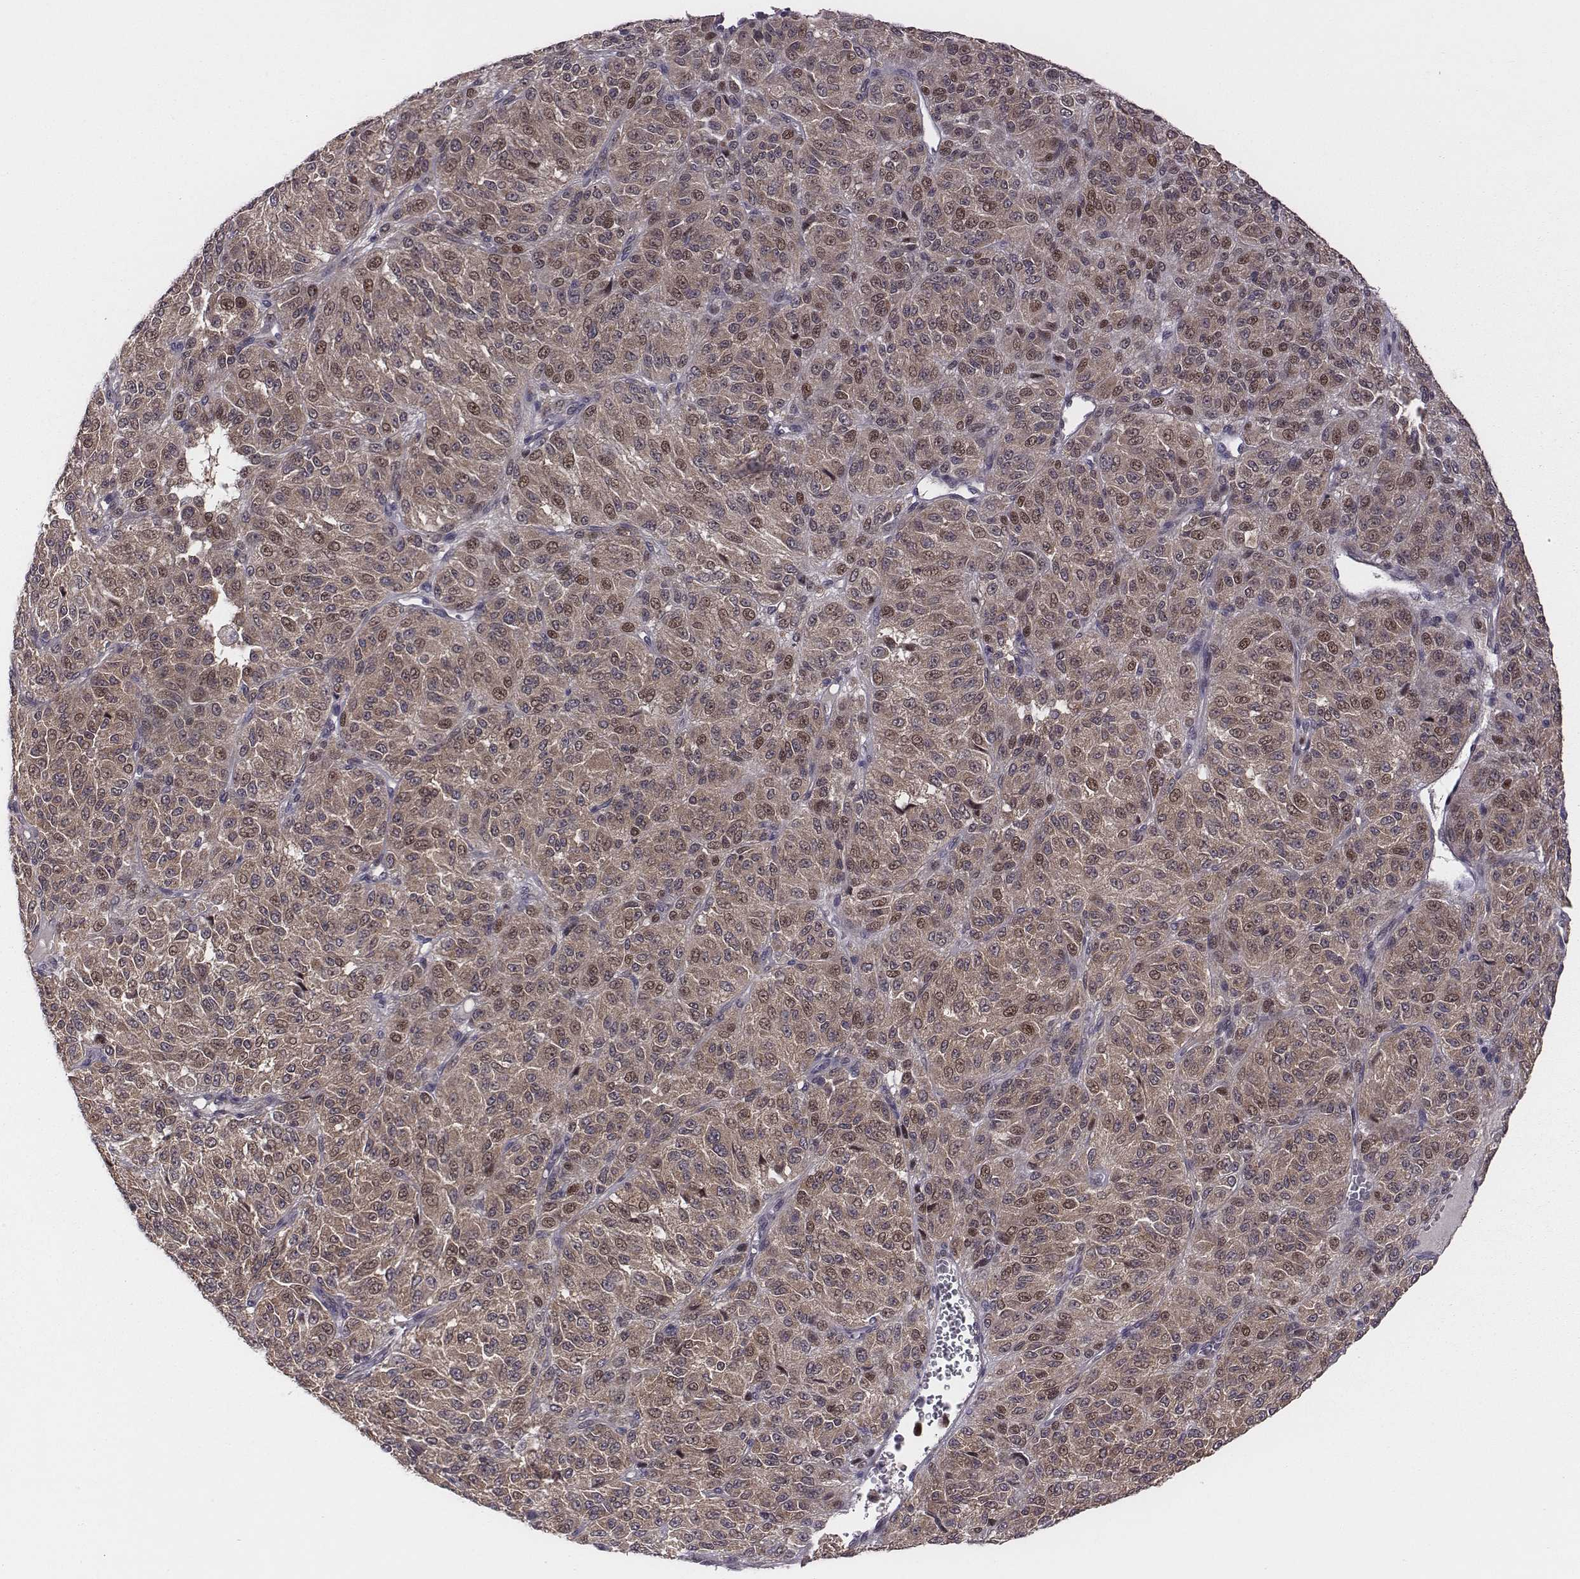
{"staining": {"intensity": "moderate", "quantity": ">75%", "location": "cytoplasmic/membranous"}, "tissue": "melanoma", "cell_type": "Tumor cells", "image_type": "cancer", "snomed": [{"axis": "morphology", "description": "Malignant melanoma, Metastatic site"}, {"axis": "topography", "description": "Brain"}], "caption": "Immunohistochemistry (IHC) of human melanoma demonstrates medium levels of moderate cytoplasmic/membranous expression in approximately >75% of tumor cells. (Stains: DAB in brown, nuclei in blue, Microscopy: brightfield microscopy at high magnification).", "gene": "SMURF2", "patient": {"sex": "female", "age": 56}}